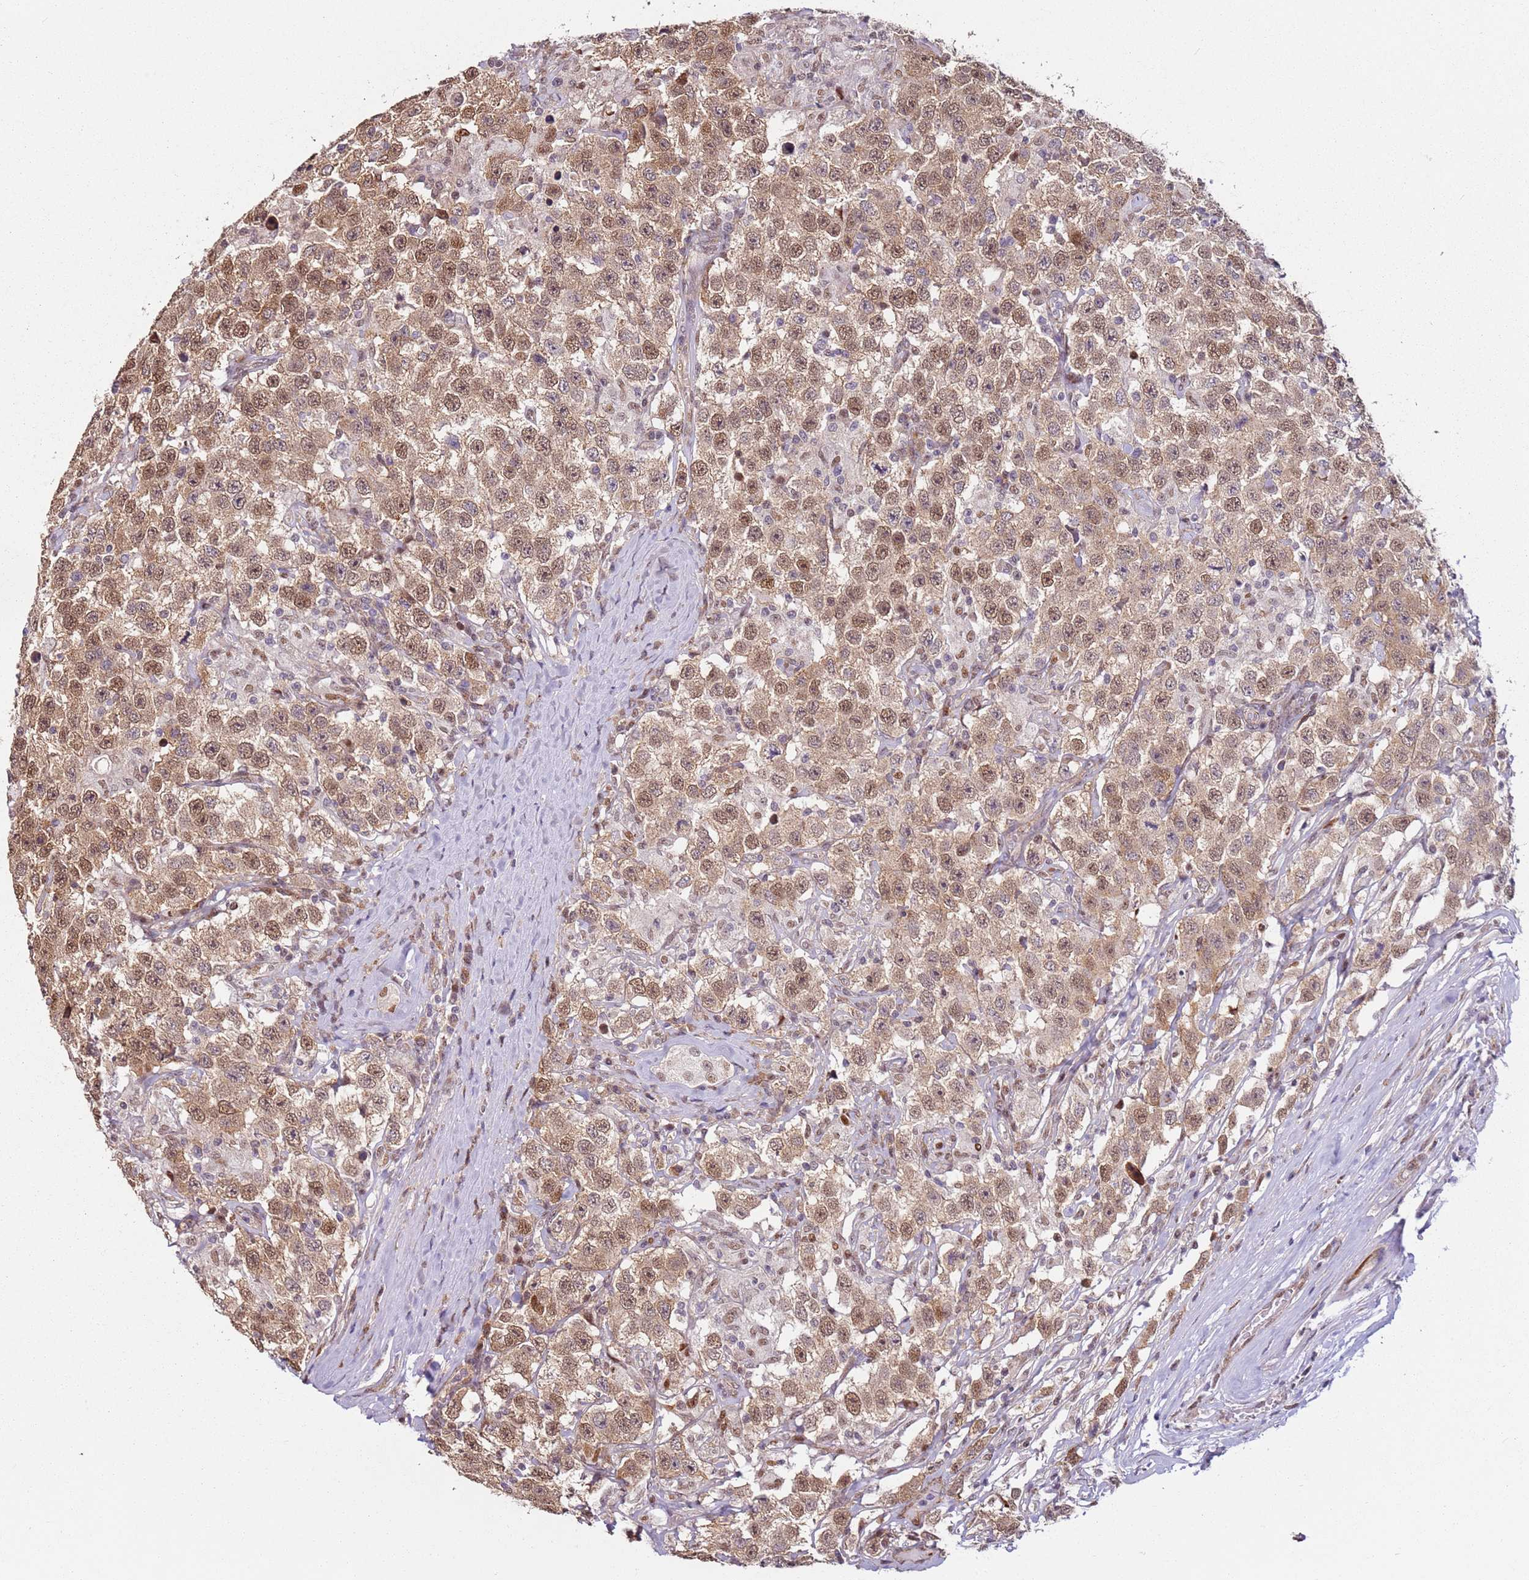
{"staining": {"intensity": "moderate", "quantity": ">75%", "location": "cytoplasmic/membranous,nuclear"}, "tissue": "testis cancer", "cell_type": "Tumor cells", "image_type": "cancer", "snomed": [{"axis": "morphology", "description": "Seminoma, NOS"}, {"axis": "topography", "description": "Testis"}], "caption": "Protein staining exhibits moderate cytoplasmic/membranous and nuclear expression in about >75% of tumor cells in testis cancer (seminoma). (IHC, brightfield microscopy, high magnification).", "gene": "PSMD4", "patient": {"sex": "male", "age": 41}}